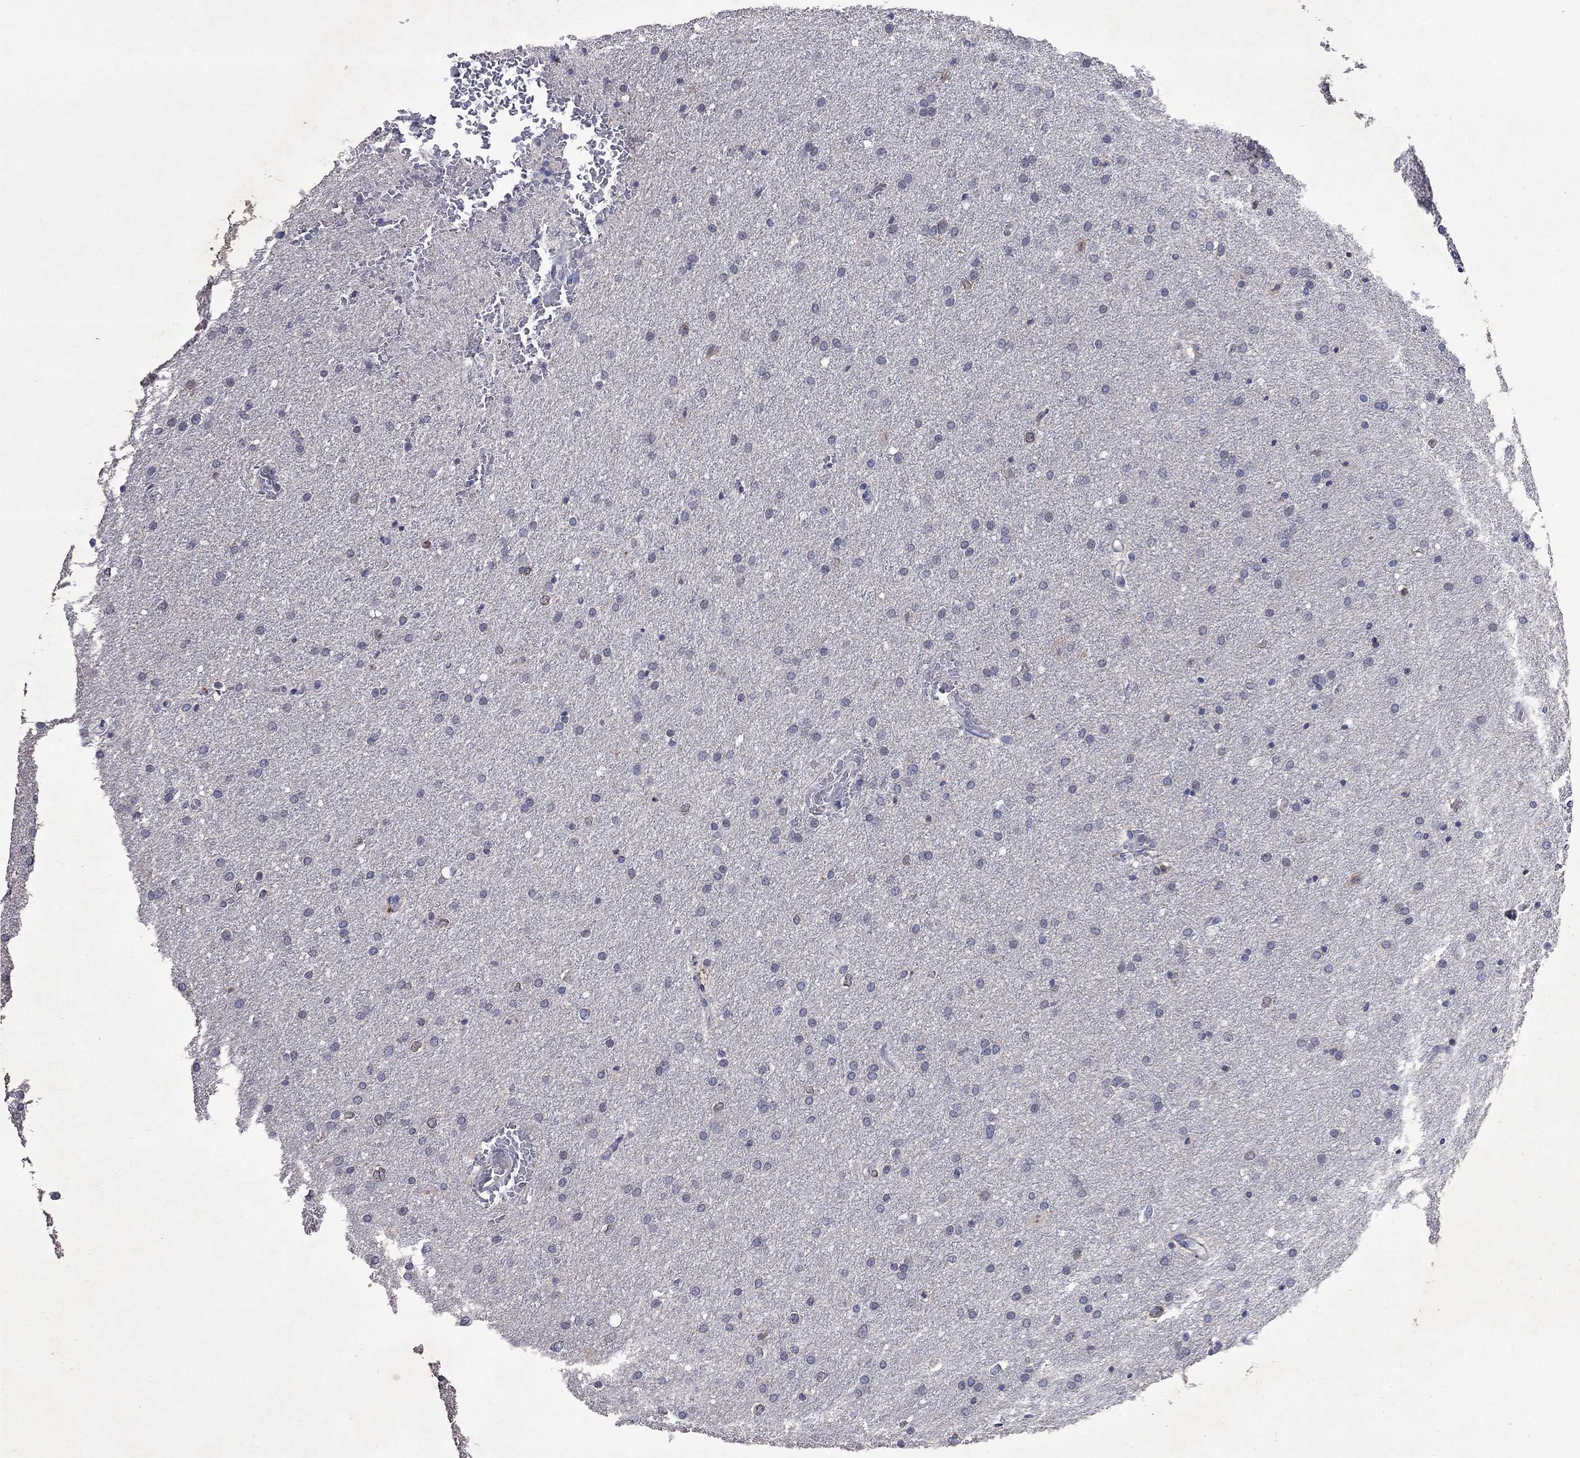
{"staining": {"intensity": "negative", "quantity": "none", "location": "none"}, "tissue": "glioma", "cell_type": "Tumor cells", "image_type": "cancer", "snomed": [{"axis": "morphology", "description": "Glioma, malignant, Low grade"}, {"axis": "topography", "description": "Brain"}], "caption": "An immunohistochemistry (IHC) image of glioma is shown. There is no staining in tumor cells of glioma. Nuclei are stained in blue.", "gene": "TMEM97", "patient": {"sex": "female", "age": 37}}